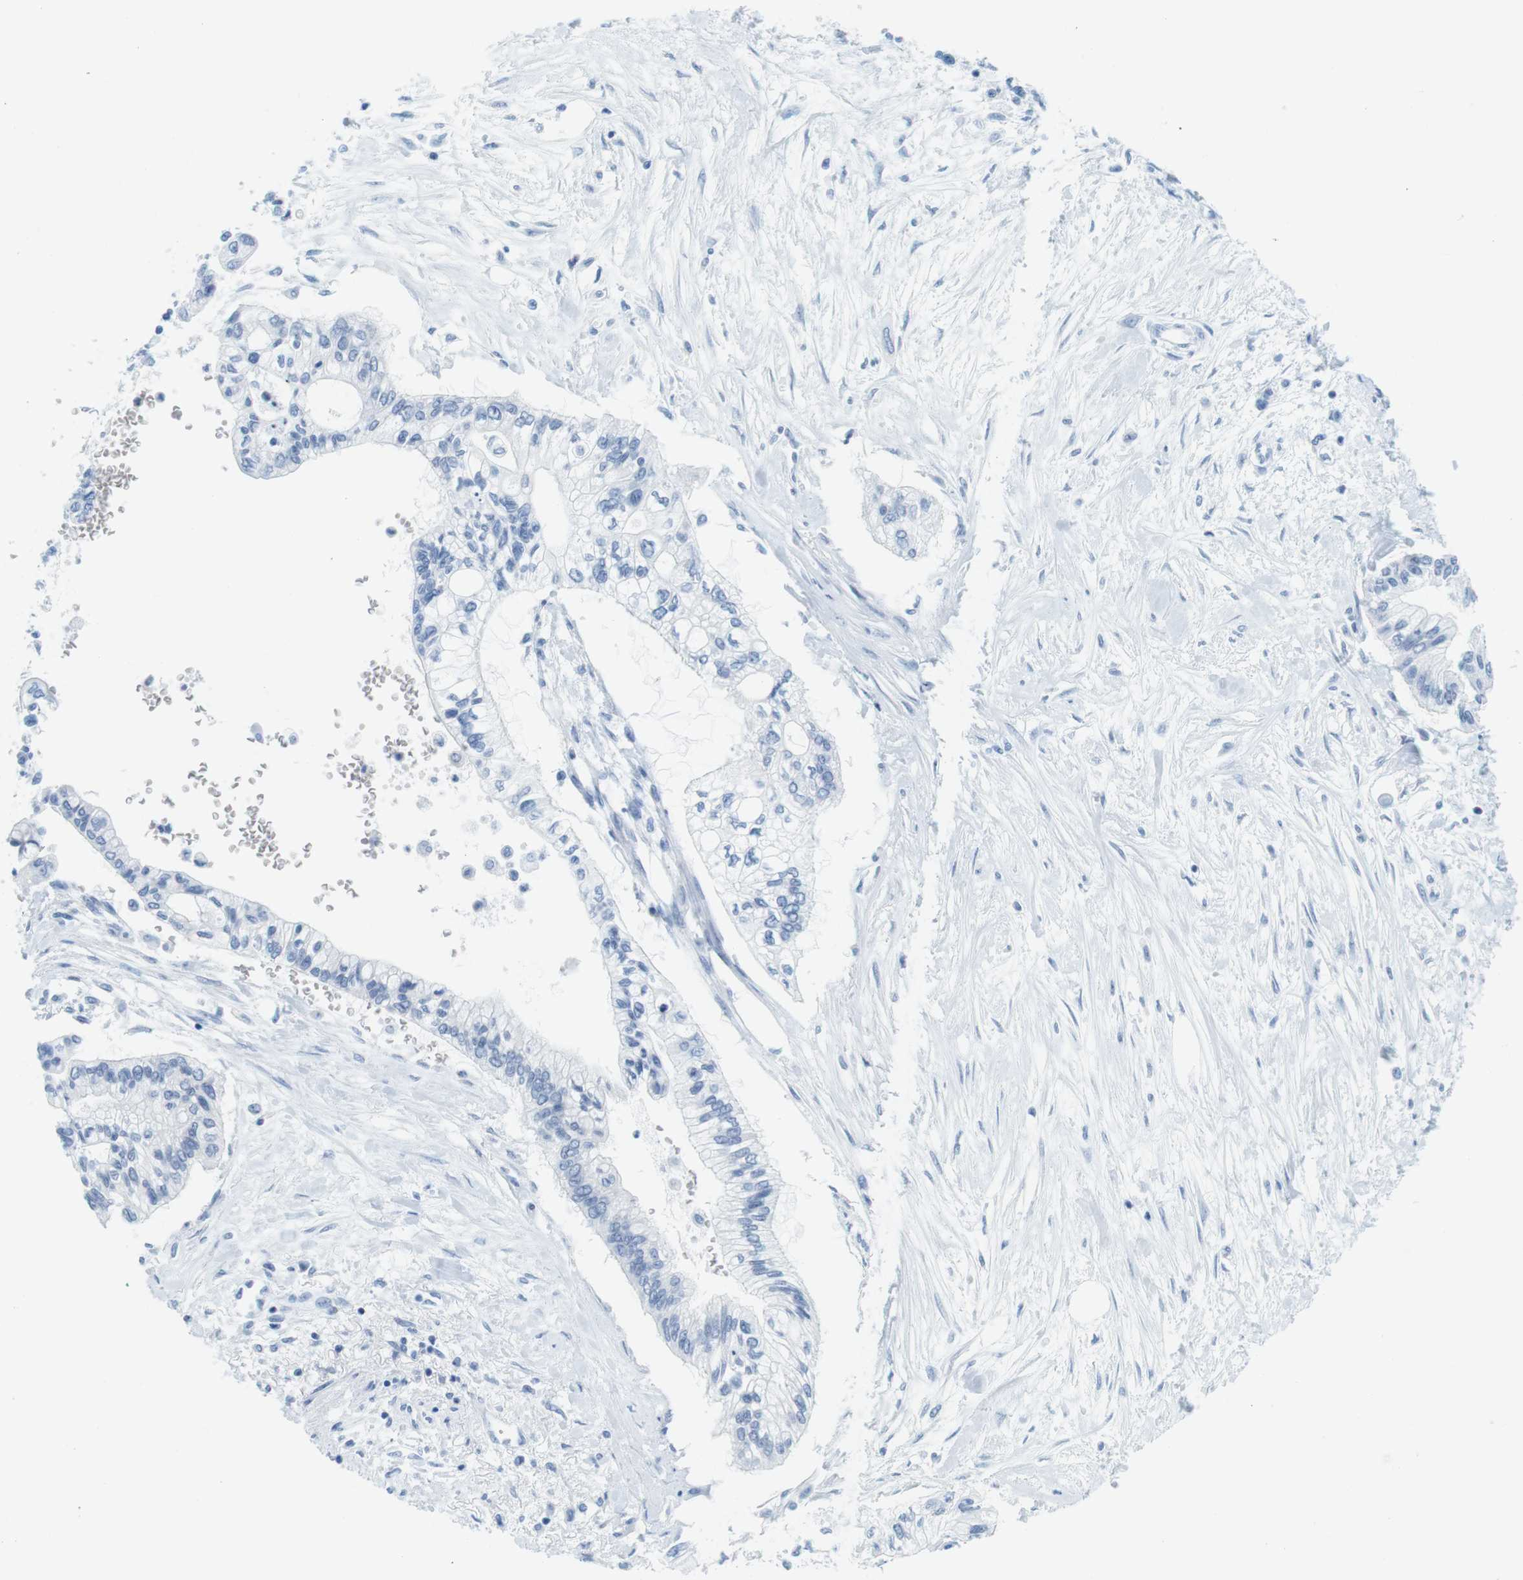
{"staining": {"intensity": "negative", "quantity": "none", "location": "none"}, "tissue": "pancreatic cancer", "cell_type": "Tumor cells", "image_type": "cancer", "snomed": [{"axis": "morphology", "description": "Adenocarcinoma, NOS"}, {"axis": "topography", "description": "Pancreas"}], "caption": "High power microscopy micrograph of an IHC micrograph of adenocarcinoma (pancreatic), revealing no significant expression in tumor cells.", "gene": "CYP2C9", "patient": {"sex": "female", "age": 77}}